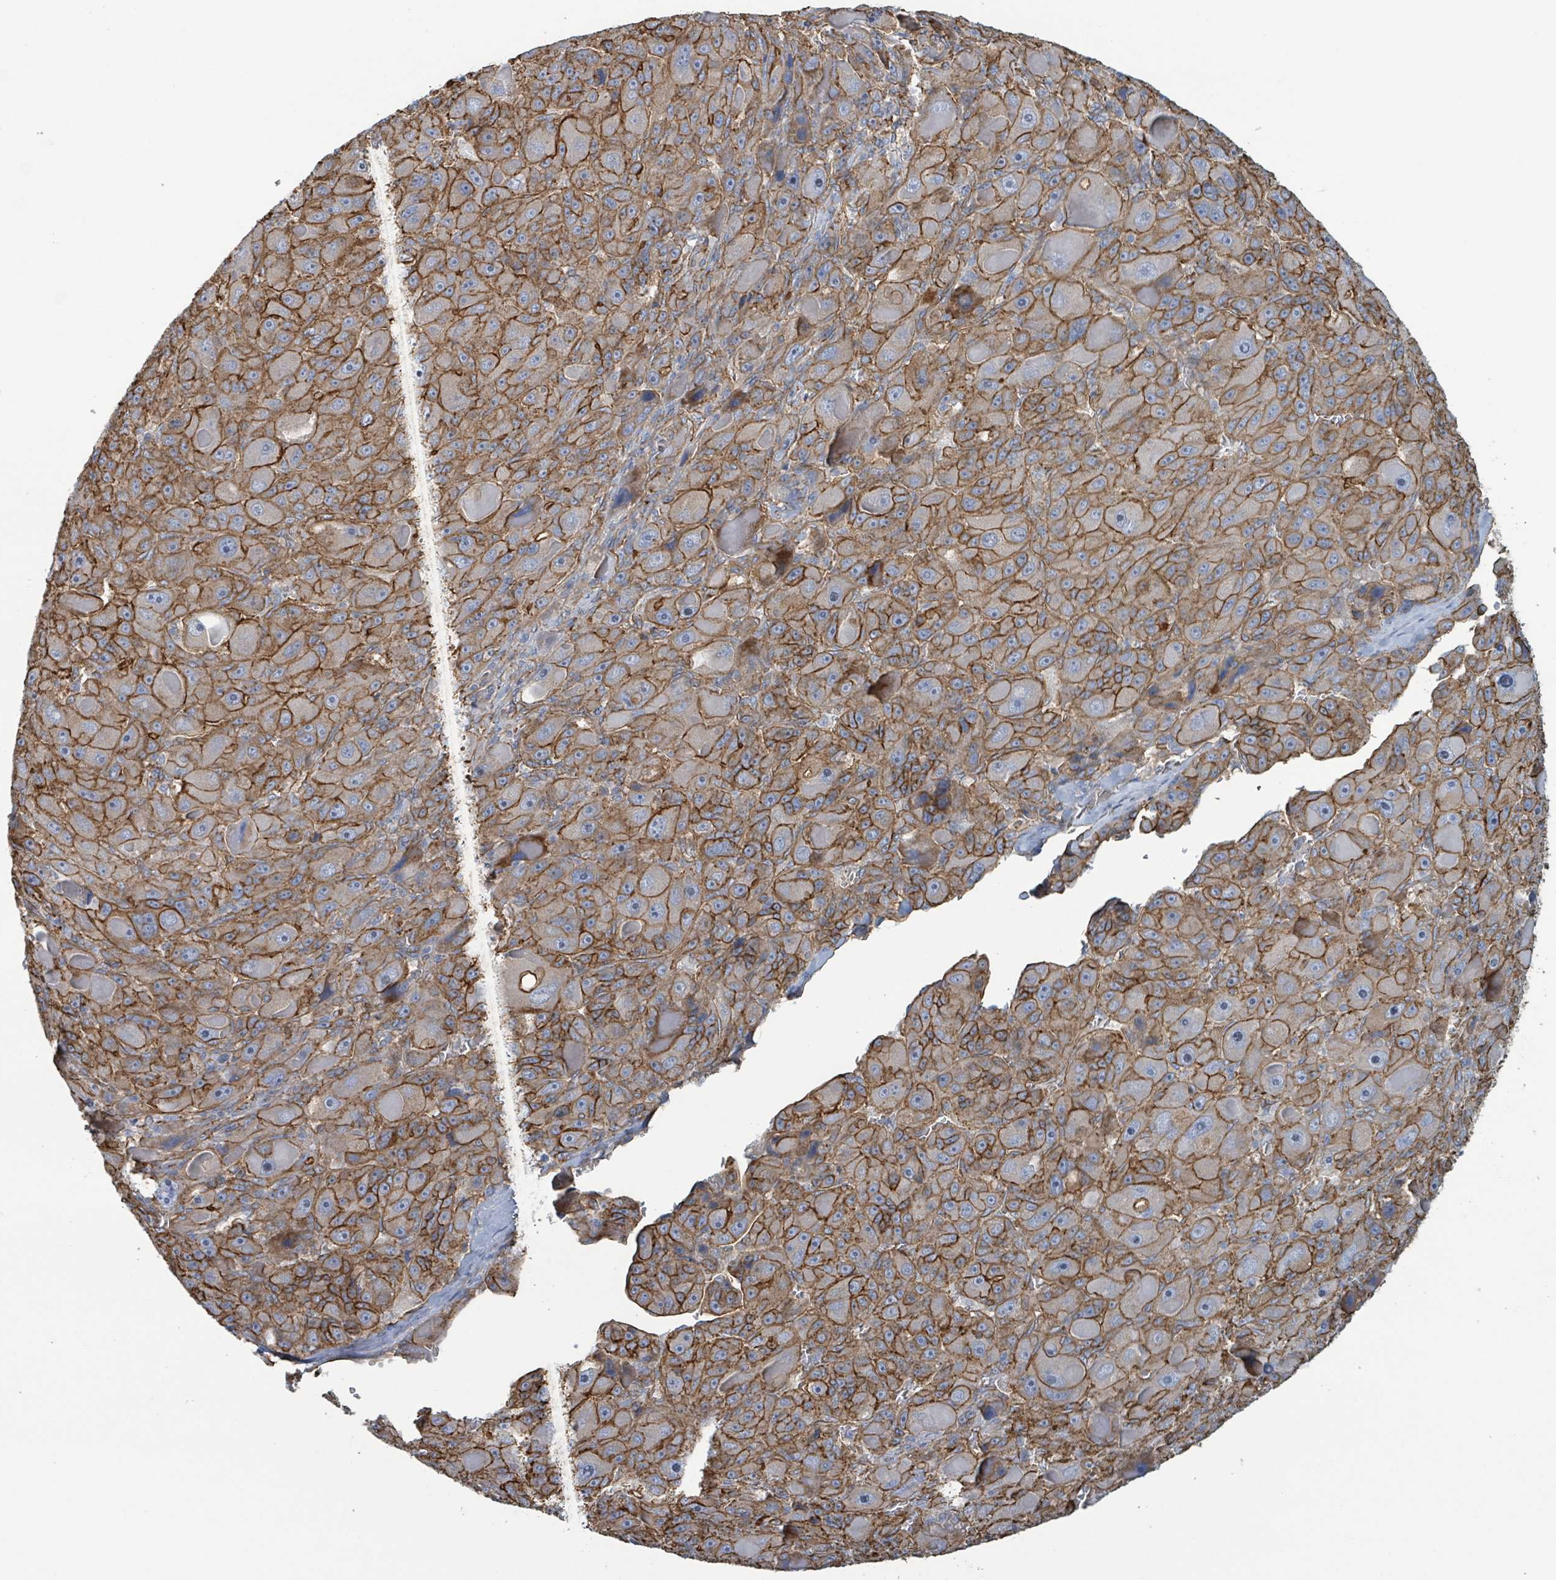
{"staining": {"intensity": "moderate", "quantity": ">75%", "location": "cytoplasmic/membranous"}, "tissue": "liver cancer", "cell_type": "Tumor cells", "image_type": "cancer", "snomed": [{"axis": "morphology", "description": "Carcinoma, Hepatocellular, NOS"}, {"axis": "topography", "description": "Liver"}], "caption": "Liver cancer tissue demonstrates moderate cytoplasmic/membranous expression in approximately >75% of tumor cells, visualized by immunohistochemistry.", "gene": "LDOC1", "patient": {"sex": "male", "age": 76}}